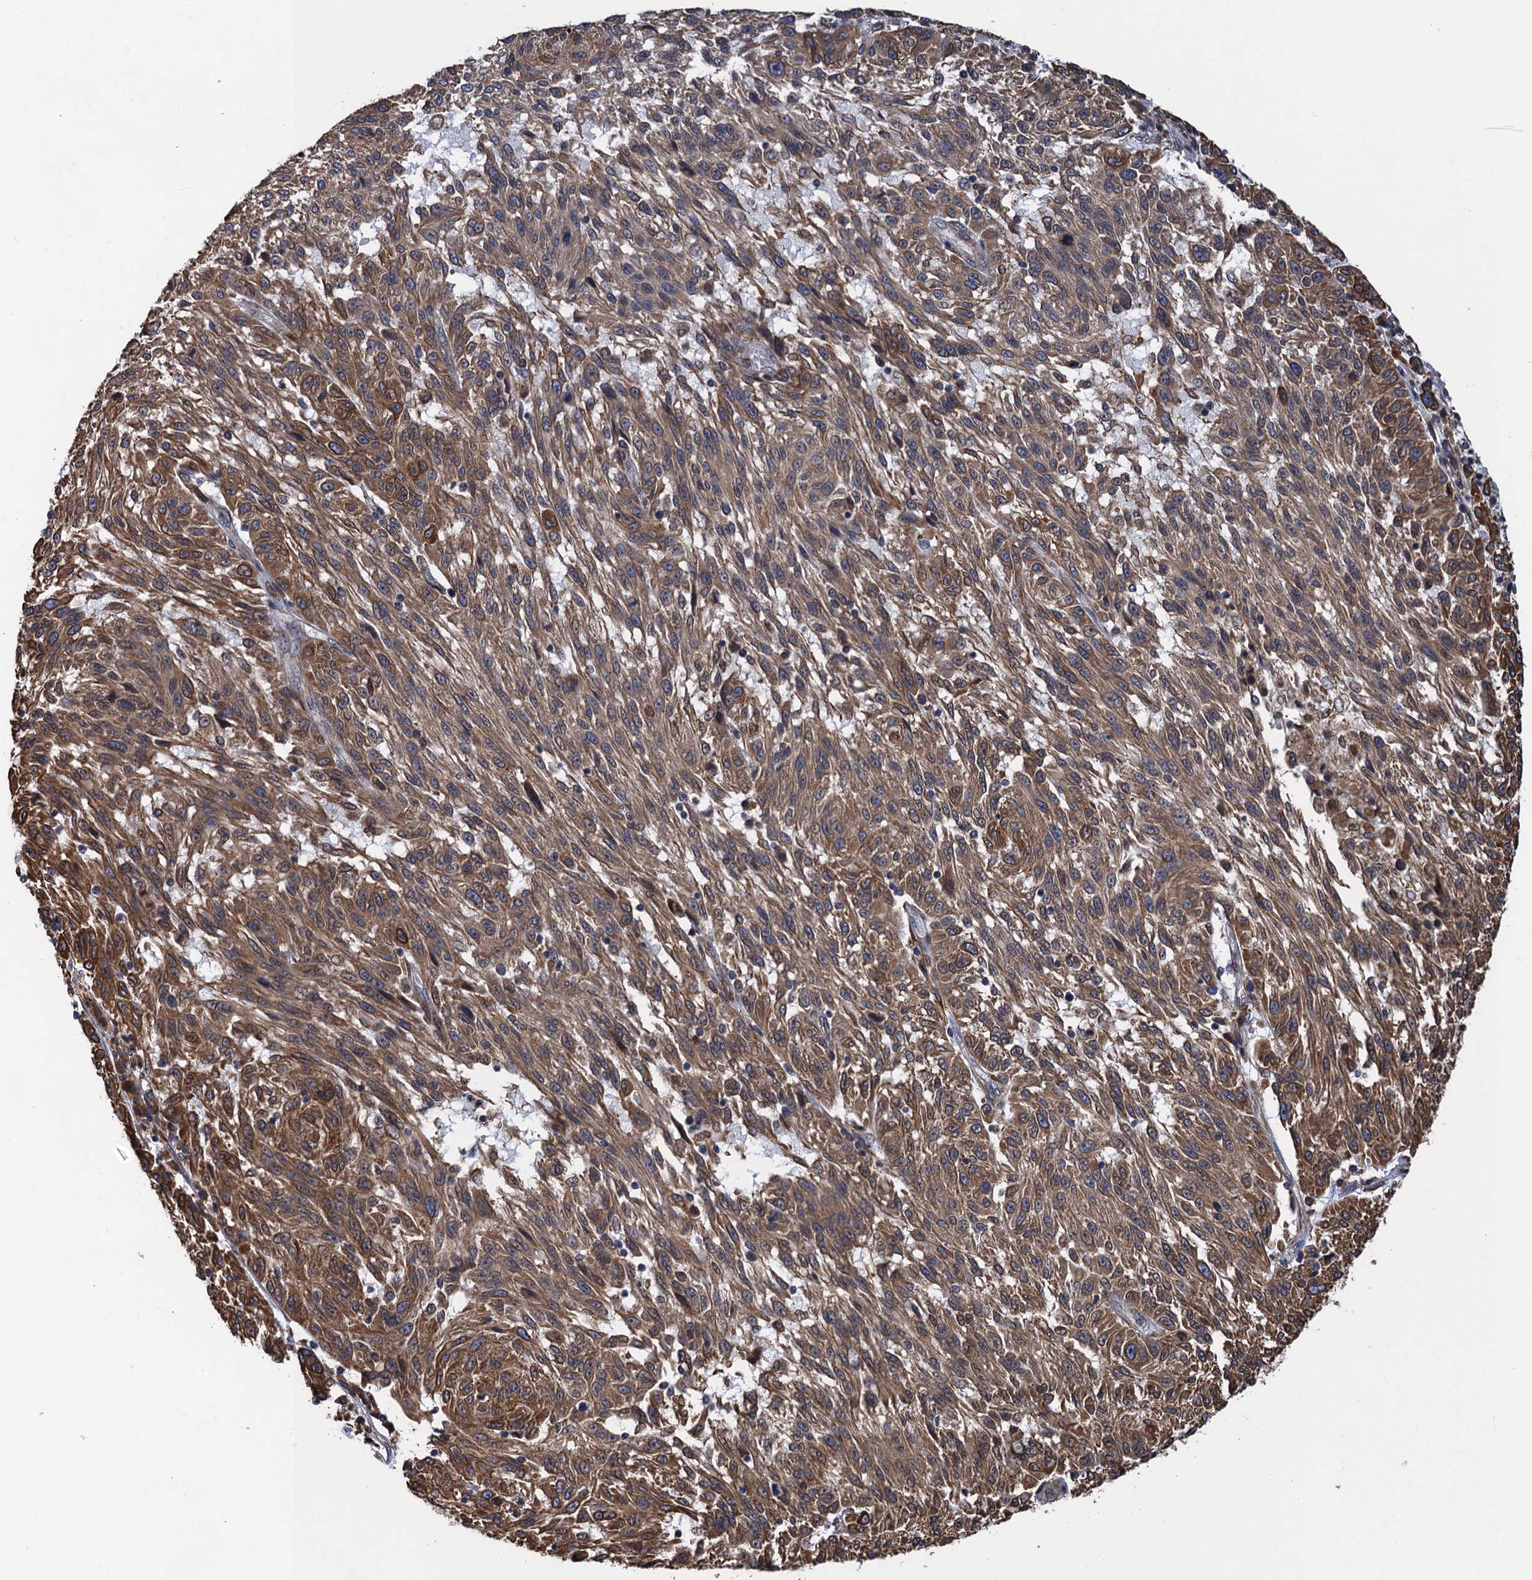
{"staining": {"intensity": "moderate", "quantity": ">75%", "location": "cytoplasmic/membranous"}, "tissue": "melanoma", "cell_type": "Tumor cells", "image_type": "cancer", "snomed": [{"axis": "morphology", "description": "Malignant melanoma, NOS"}, {"axis": "topography", "description": "Skin"}], "caption": "Human malignant melanoma stained for a protein (brown) exhibits moderate cytoplasmic/membranous positive staining in approximately >75% of tumor cells.", "gene": "ARMC5", "patient": {"sex": "male", "age": 53}}